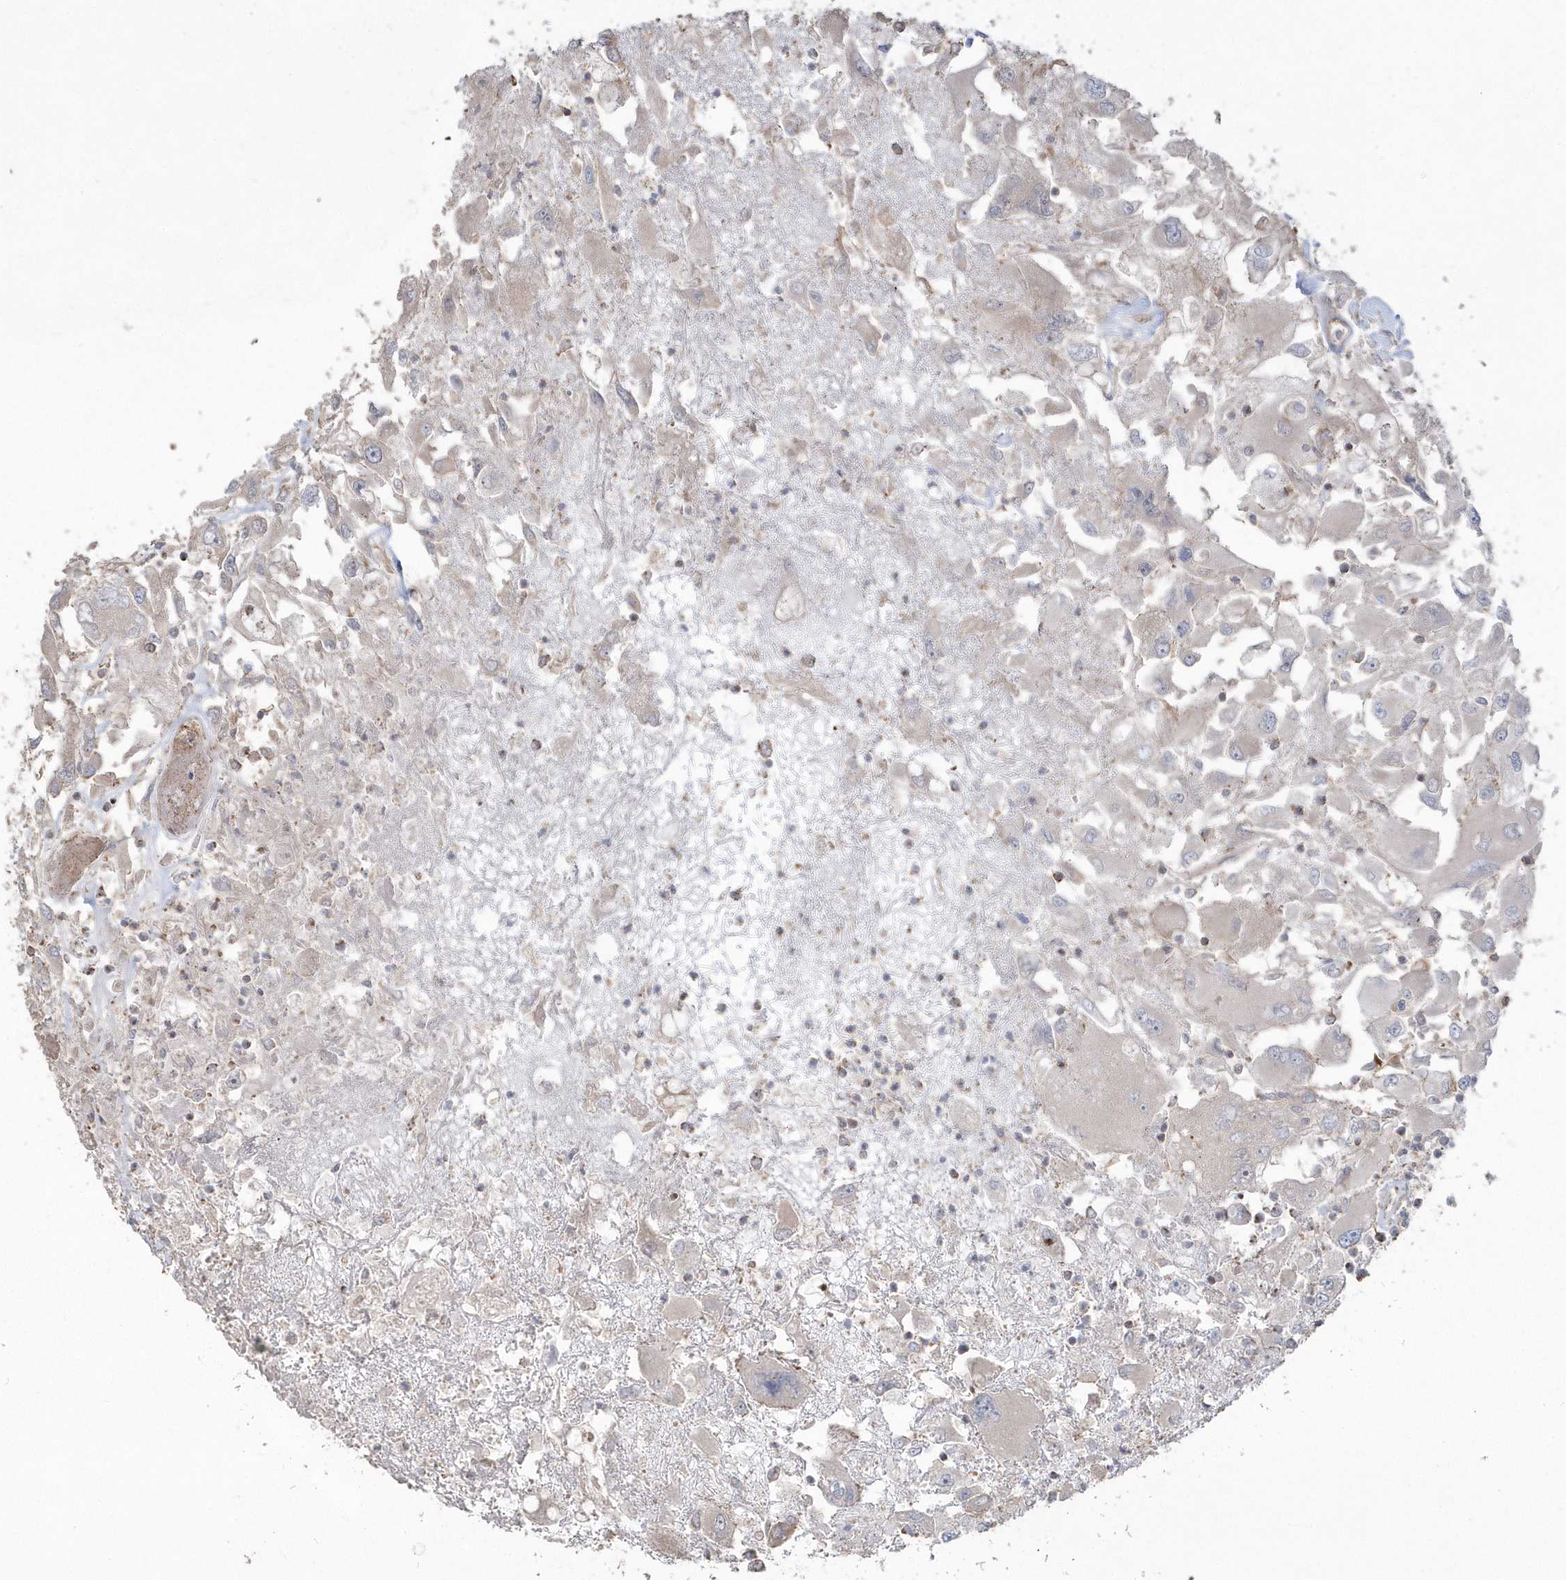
{"staining": {"intensity": "weak", "quantity": "<25%", "location": "cytoplasmic/membranous"}, "tissue": "renal cancer", "cell_type": "Tumor cells", "image_type": "cancer", "snomed": [{"axis": "morphology", "description": "Adenocarcinoma, NOS"}, {"axis": "topography", "description": "Kidney"}], "caption": "Tumor cells show no significant positivity in renal cancer.", "gene": "ARMC8", "patient": {"sex": "female", "age": 52}}